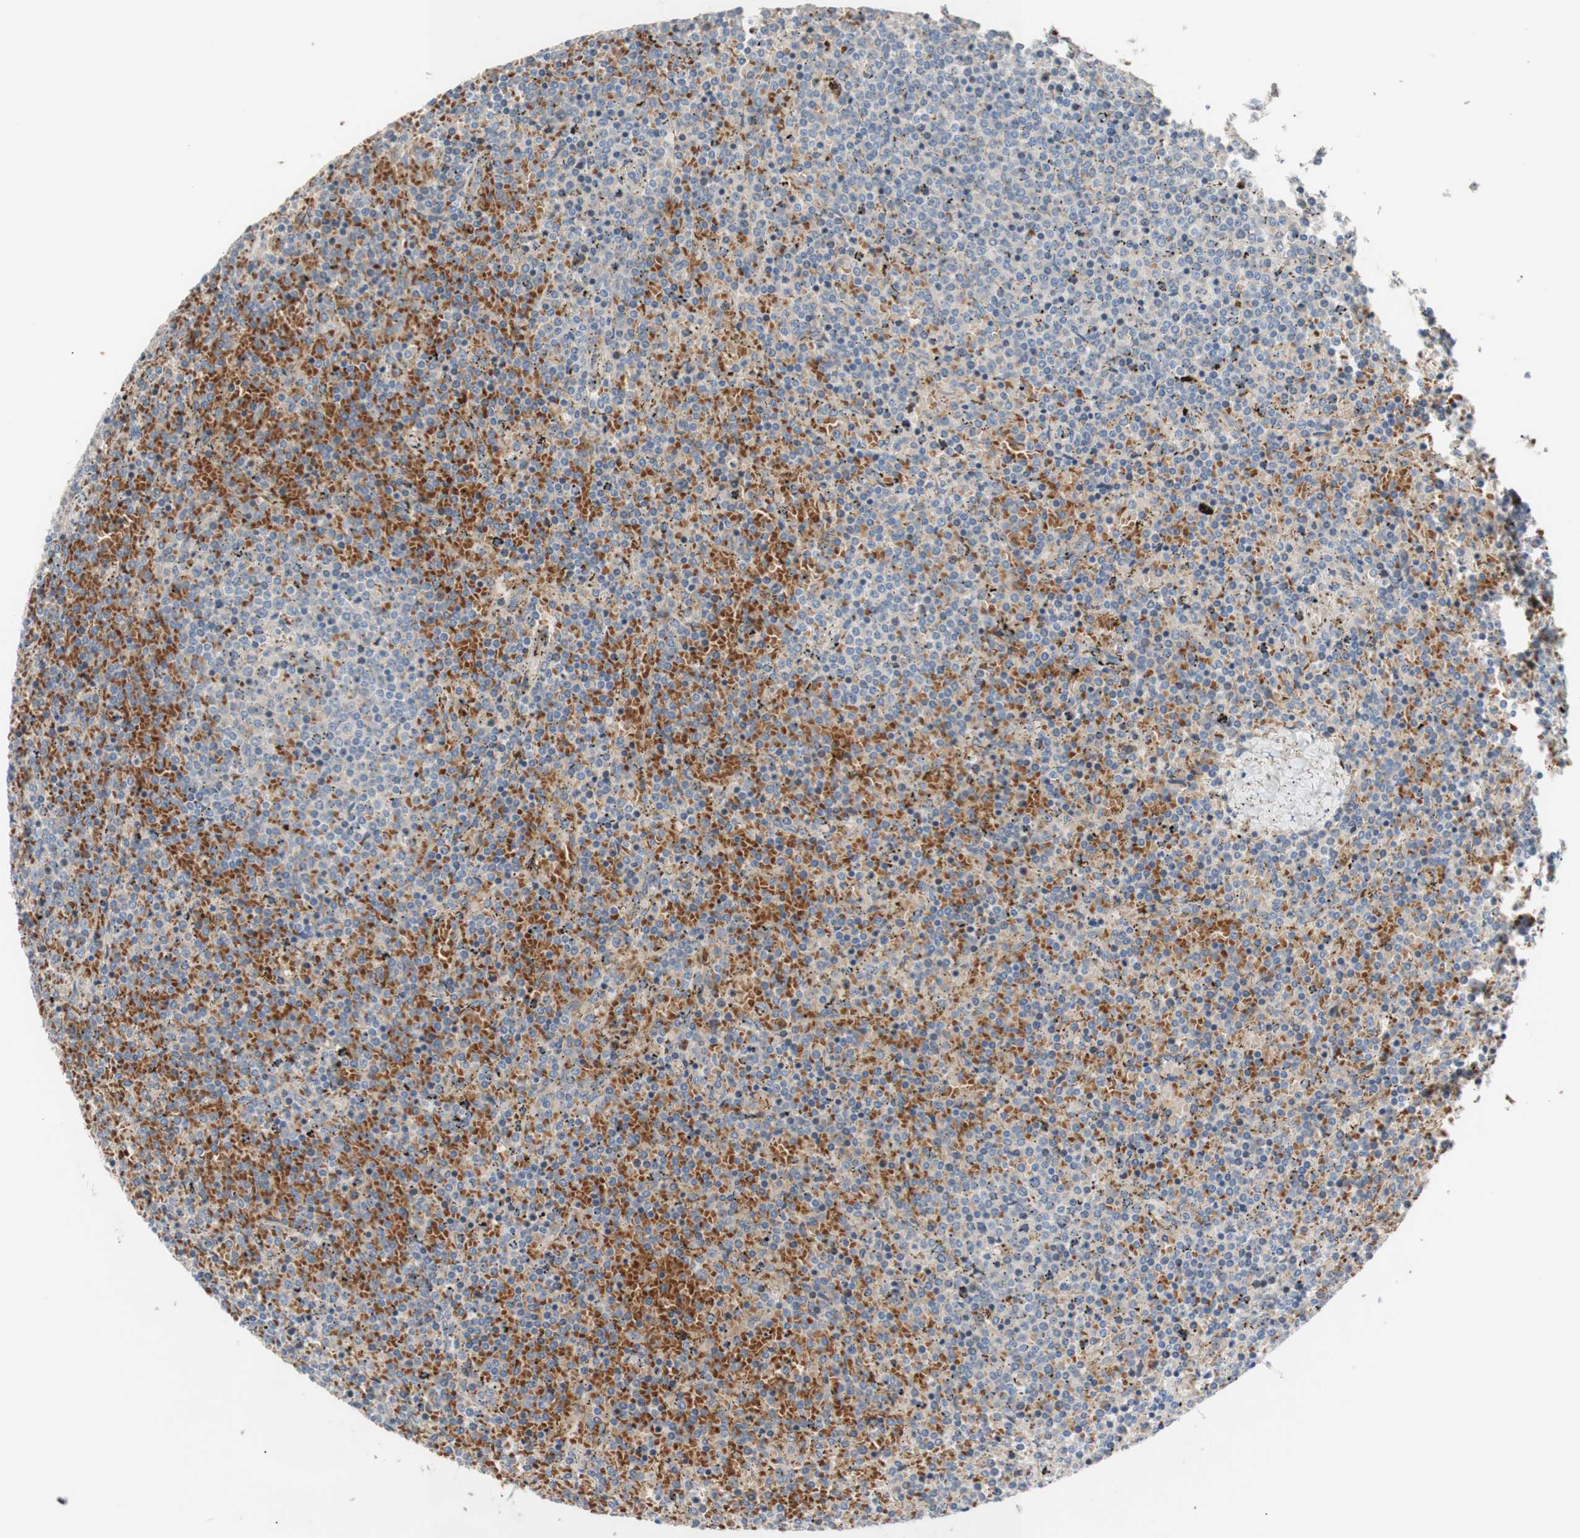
{"staining": {"intensity": "negative", "quantity": "none", "location": "none"}, "tissue": "lymphoma", "cell_type": "Tumor cells", "image_type": "cancer", "snomed": [{"axis": "morphology", "description": "Malignant lymphoma, non-Hodgkin's type, Low grade"}, {"axis": "topography", "description": "Spleen"}], "caption": "IHC of human lymphoma exhibits no staining in tumor cells.", "gene": "CDON", "patient": {"sex": "female", "age": 77}}